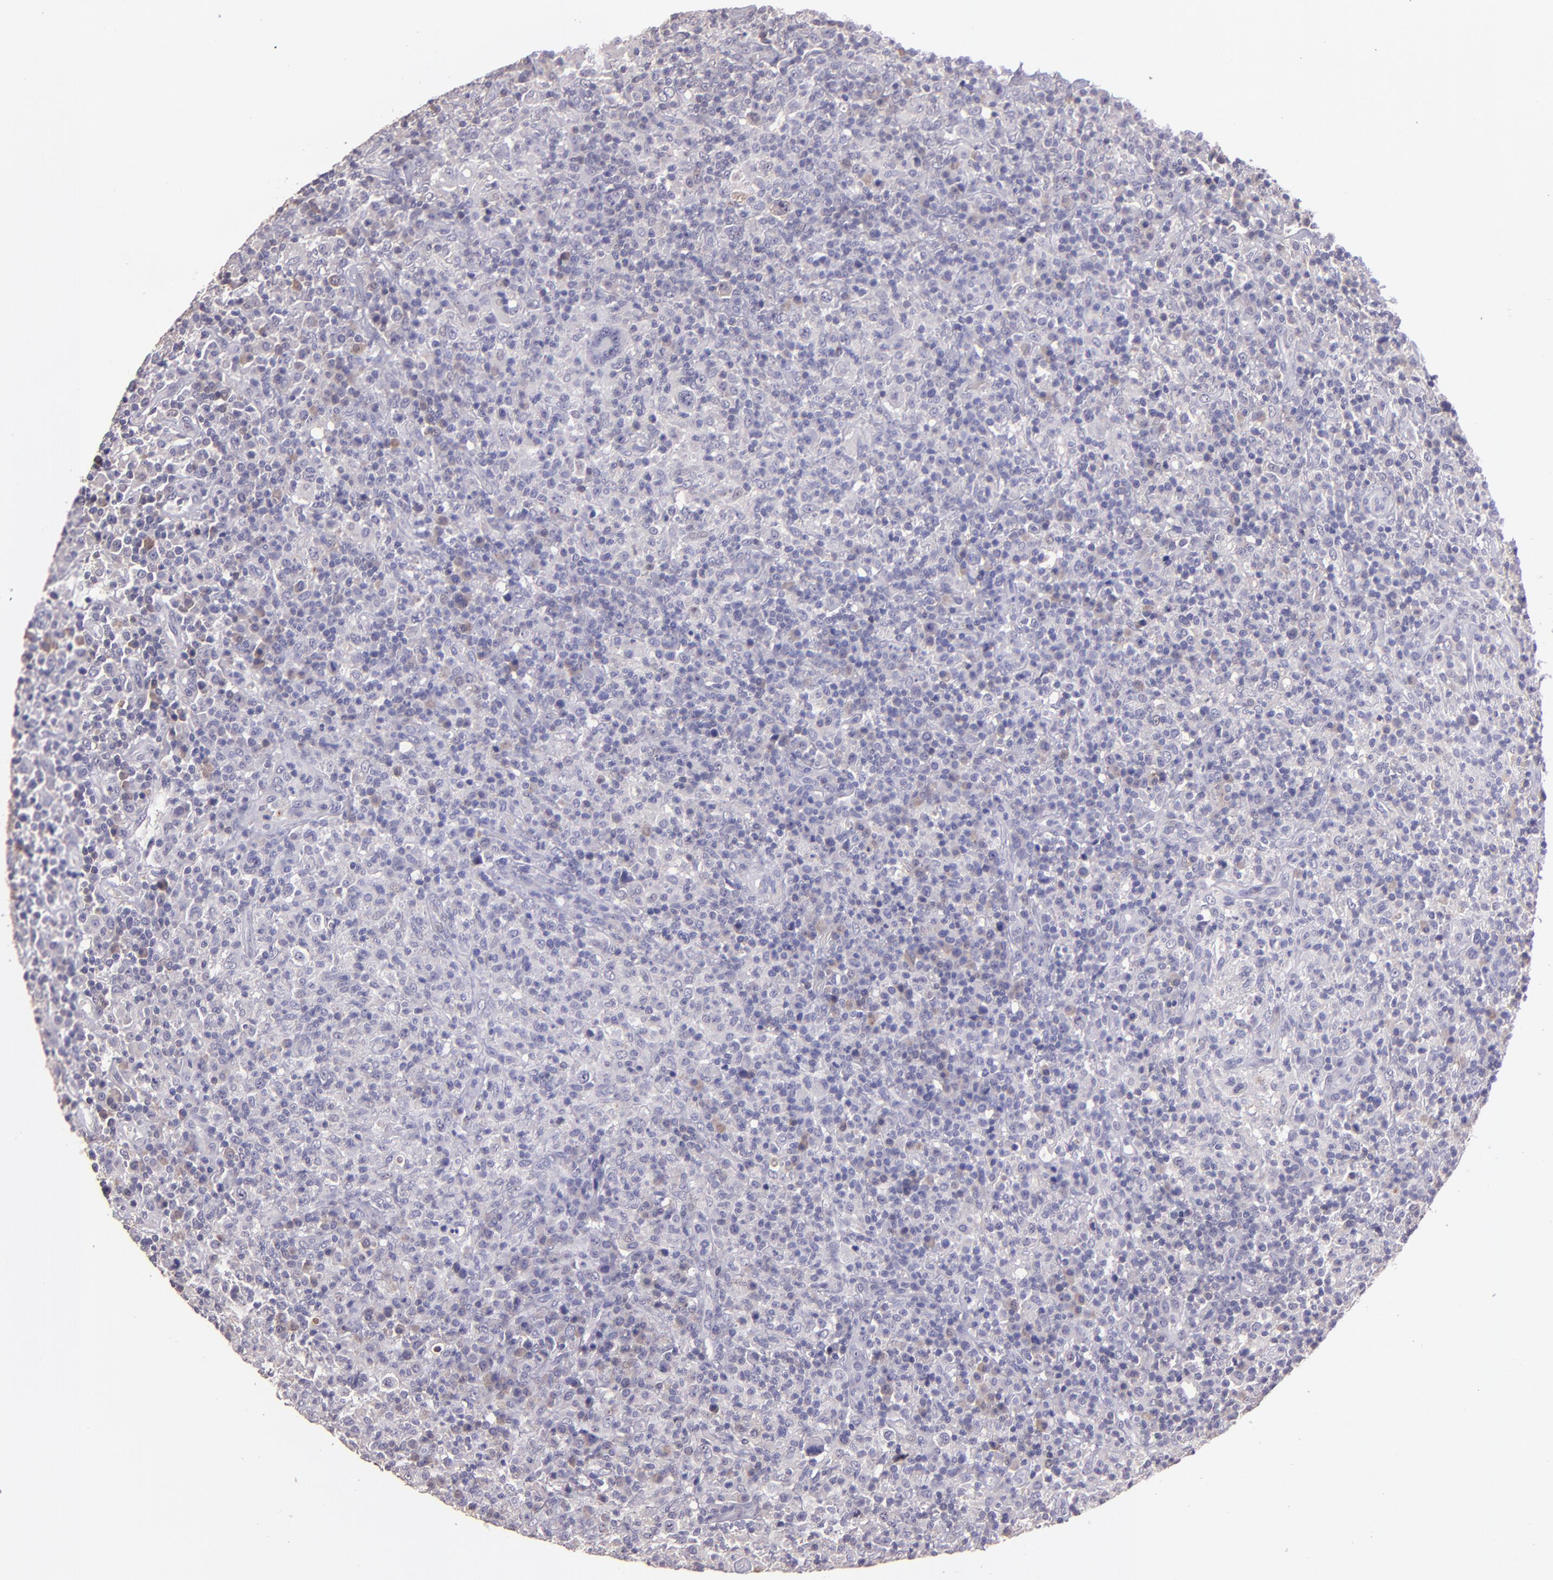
{"staining": {"intensity": "negative", "quantity": "none", "location": "none"}, "tissue": "lymphoma", "cell_type": "Tumor cells", "image_type": "cancer", "snomed": [{"axis": "morphology", "description": "Hodgkin's disease, NOS"}, {"axis": "topography", "description": "Lymph node"}], "caption": "DAB (3,3'-diaminobenzidine) immunohistochemical staining of human lymphoma reveals no significant expression in tumor cells.", "gene": "PAPPA", "patient": {"sex": "male", "age": 65}}